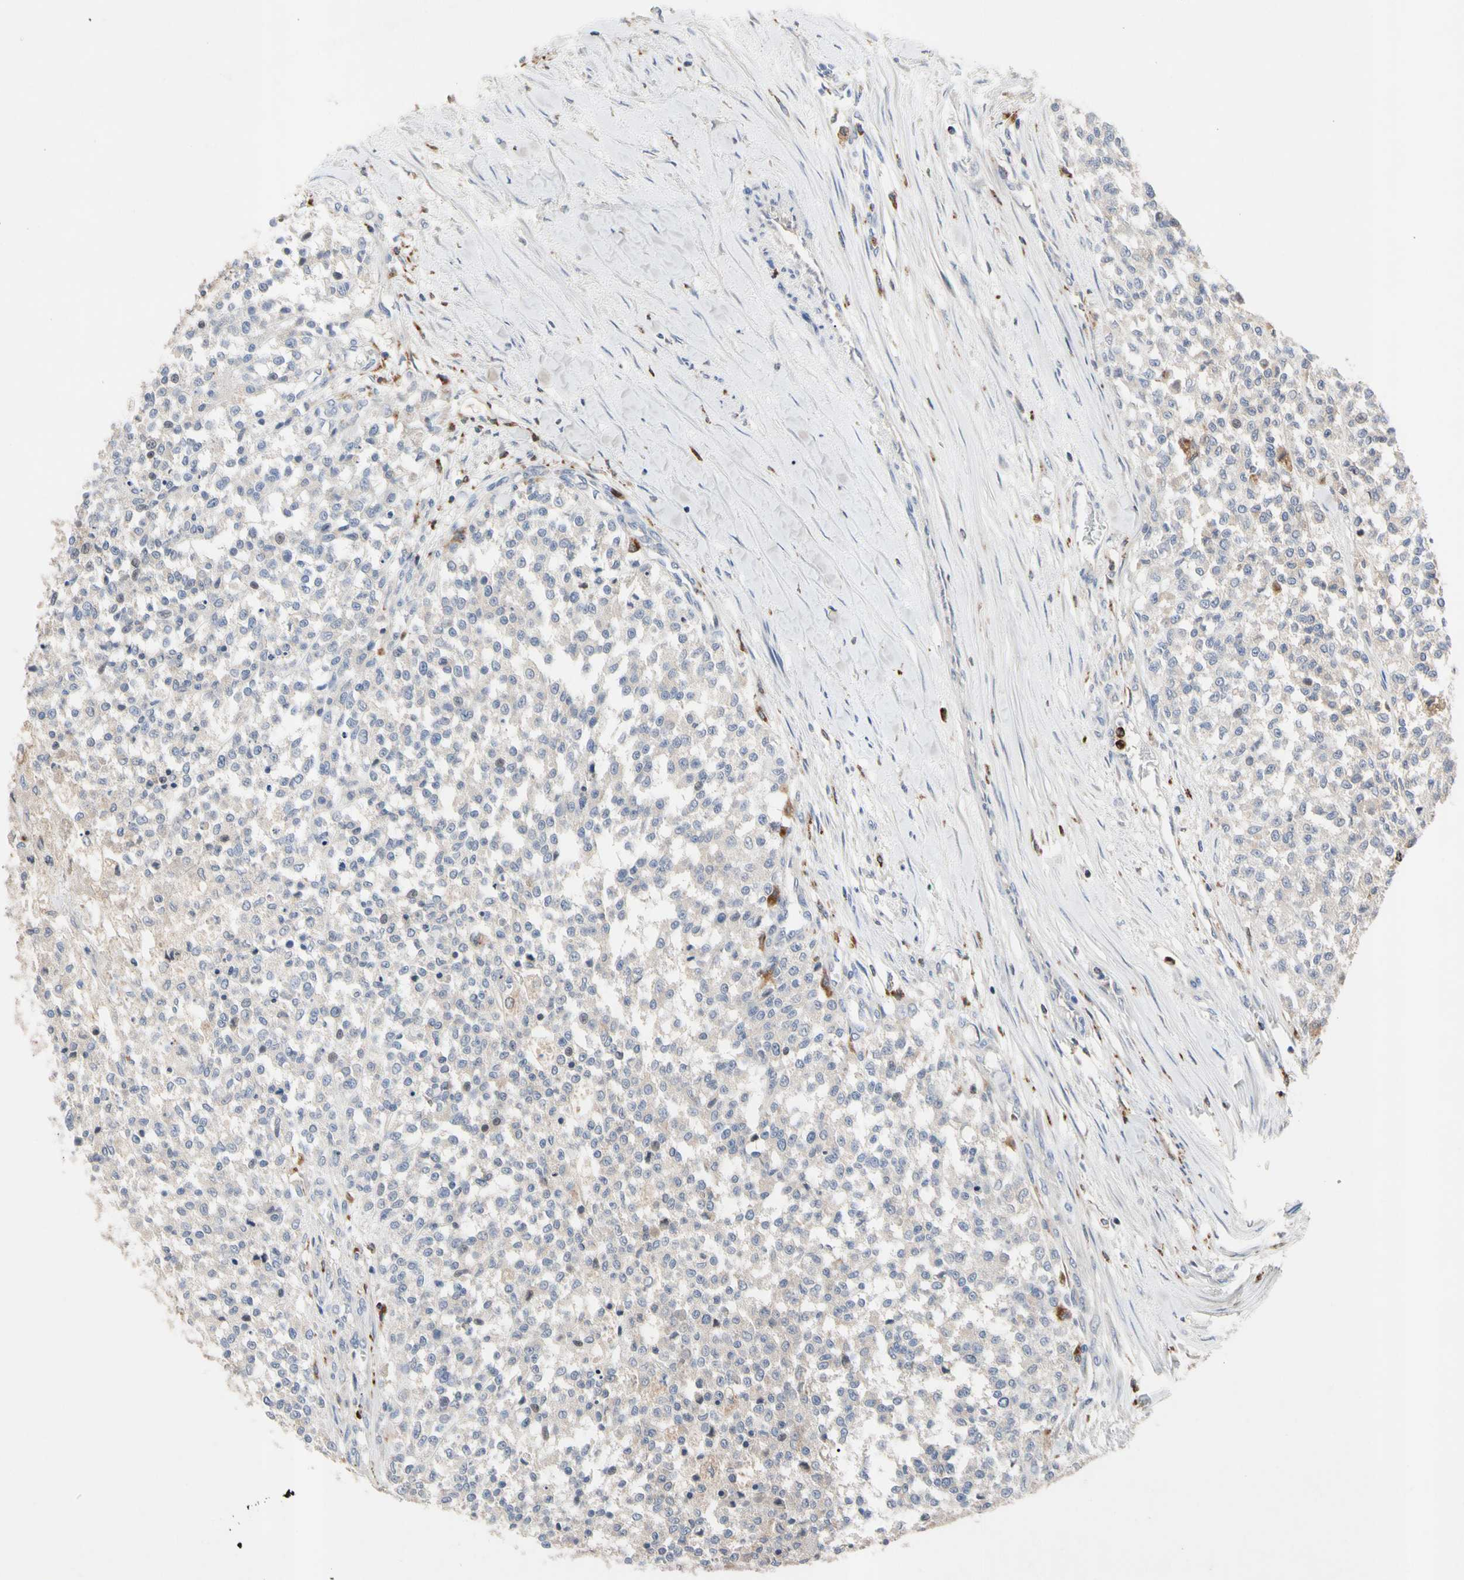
{"staining": {"intensity": "negative", "quantity": "none", "location": "none"}, "tissue": "testis cancer", "cell_type": "Tumor cells", "image_type": "cancer", "snomed": [{"axis": "morphology", "description": "Seminoma, NOS"}, {"axis": "topography", "description": "Testis"}], "caption": "IHC photomicrograph of human testis cancer stained for a protein (brown), which displays no expression in tumor cells.", "gene": "ADA2", "patient": {"sex": "male", "age": 59}}